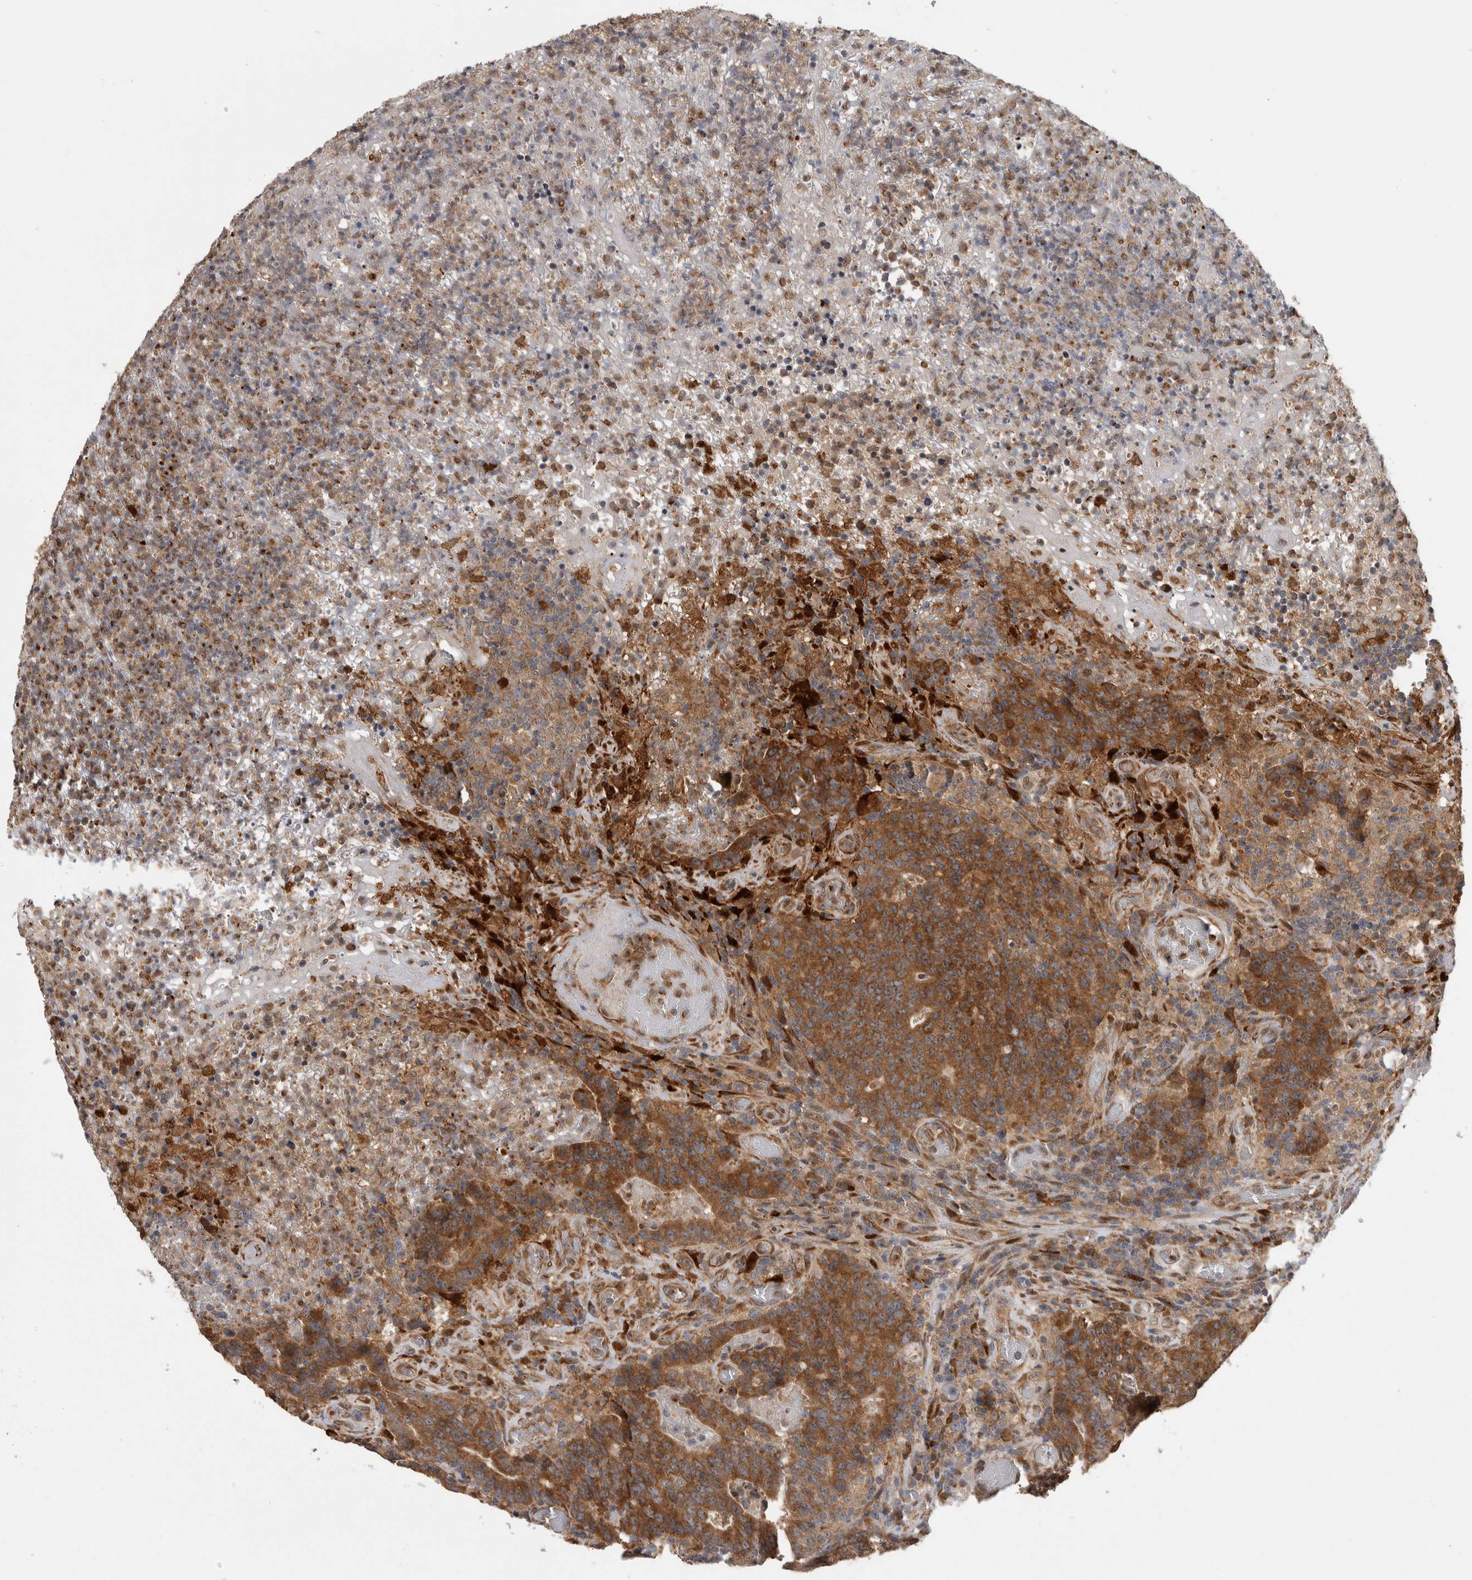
{"staining": {"intensity": "strong", "quantity": ">75%", "location": "cytoplasmic/membranous"}, "tissue": "colorectal cancer", "cell_type": "Tumor cells", "image_type": "cancer", "snomed": [{"axis": "morphology", "description": "Adenocarcinoma, NOS"}, {"axis": "topography", "description": "Colon"}], "caption": "A high amount of strong cytoplasmic/membranous staining is present in about >75% of tumor cells in colorectal cancer (adenocarcinoma) tissue.", "gene": "ATXN2", "patient": {"sex": "female", "age": 75}}